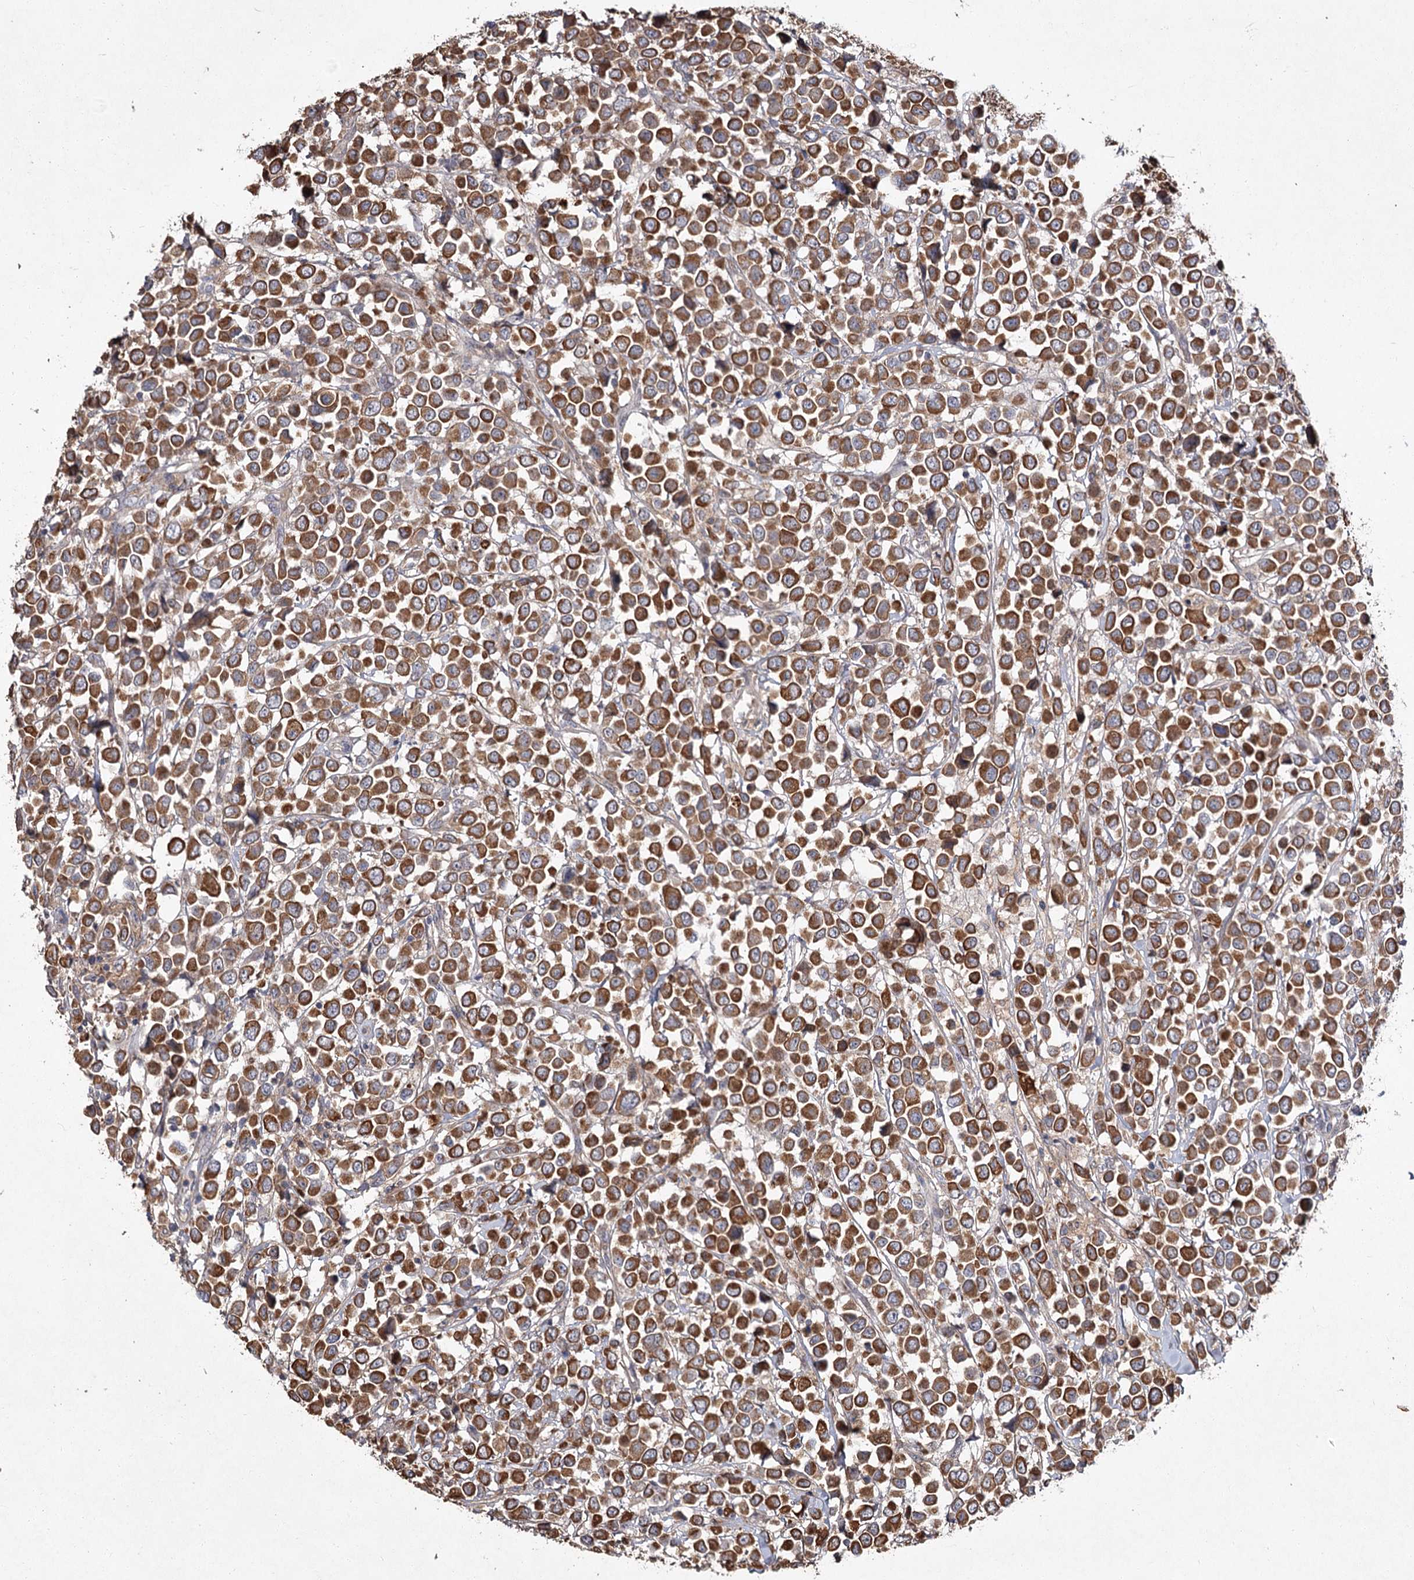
{"staining": {"intensity": "moderate", "quantity": ">75%", "location": "cytoplasmic/membranous"}, "tissue": "breast cancer", "cell_type": "Tumor cells", "image_type": "cancer", "snomed": [{"axis": "morphology", "description": "Duct carcinoma"}, {"axis": "topography", "description": "Breast"}], "caption": "Intraductal carcinoma (breast) tissue displays moderate cytoplasmic/membranous staining in approximately >75% of tumor cells", "gene": "MFN1", "patient": {"sex": "female", "age": 61}}